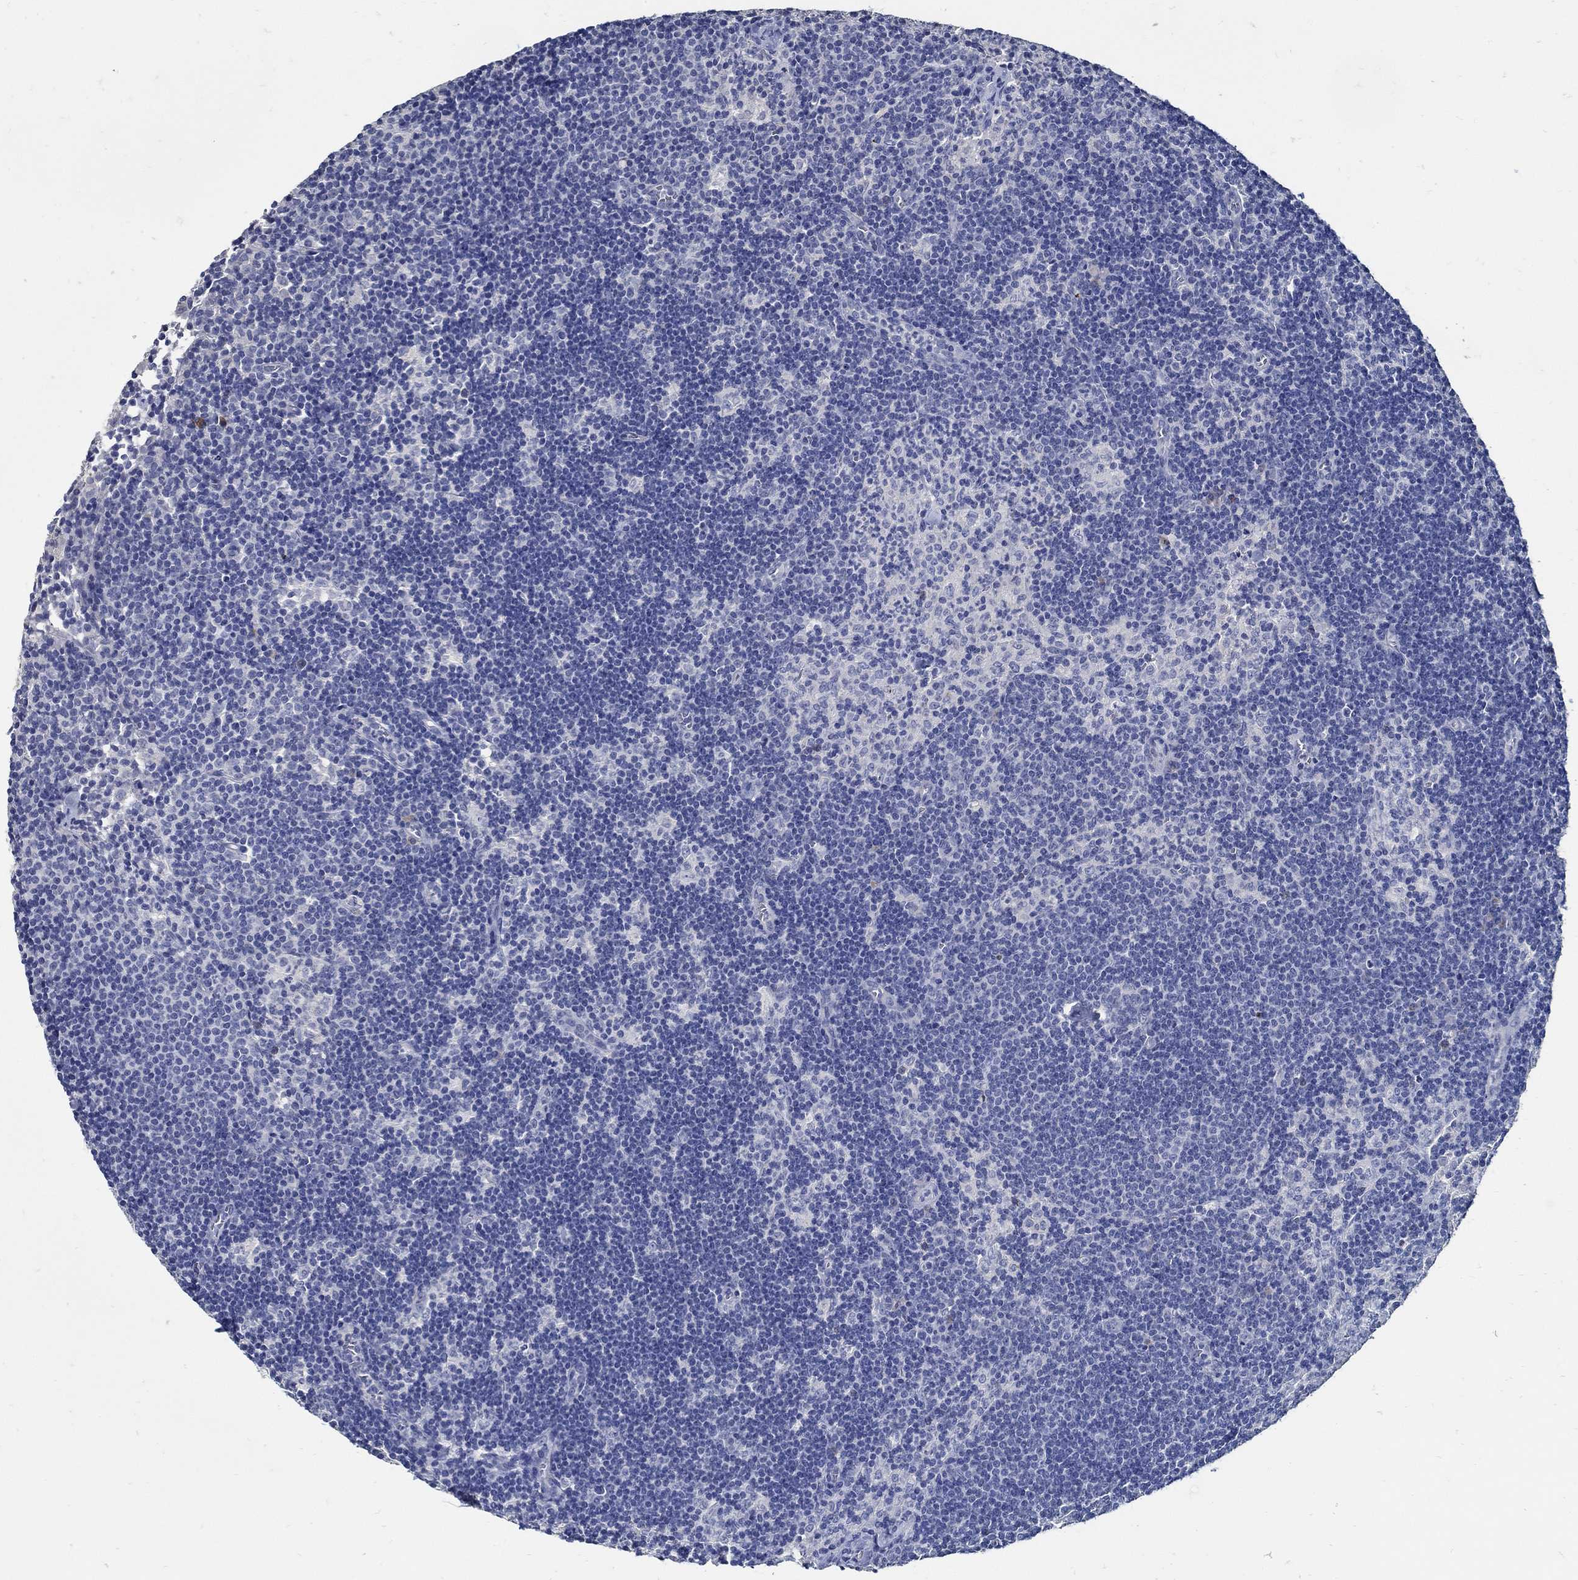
{"staining": {"intensity": "negative", "quantity": "none", "location": "none"}, "tissue": "lymph node", "cell_type": "Germinal center cells", "image_type": "normal", "snomed": [{"axis": "morphology", "description": "Normal tissue, NOS"}, {"axis": "topography", "description": "Lymph node"}], "caption": "DAB (3,3'-diaminobenzidine) immunohistochemical staining of unremarkable lymph node displays no significant expression in germinal center cells.", "gene": "PRX", "patient": {"sex": "female", "age": 34}}